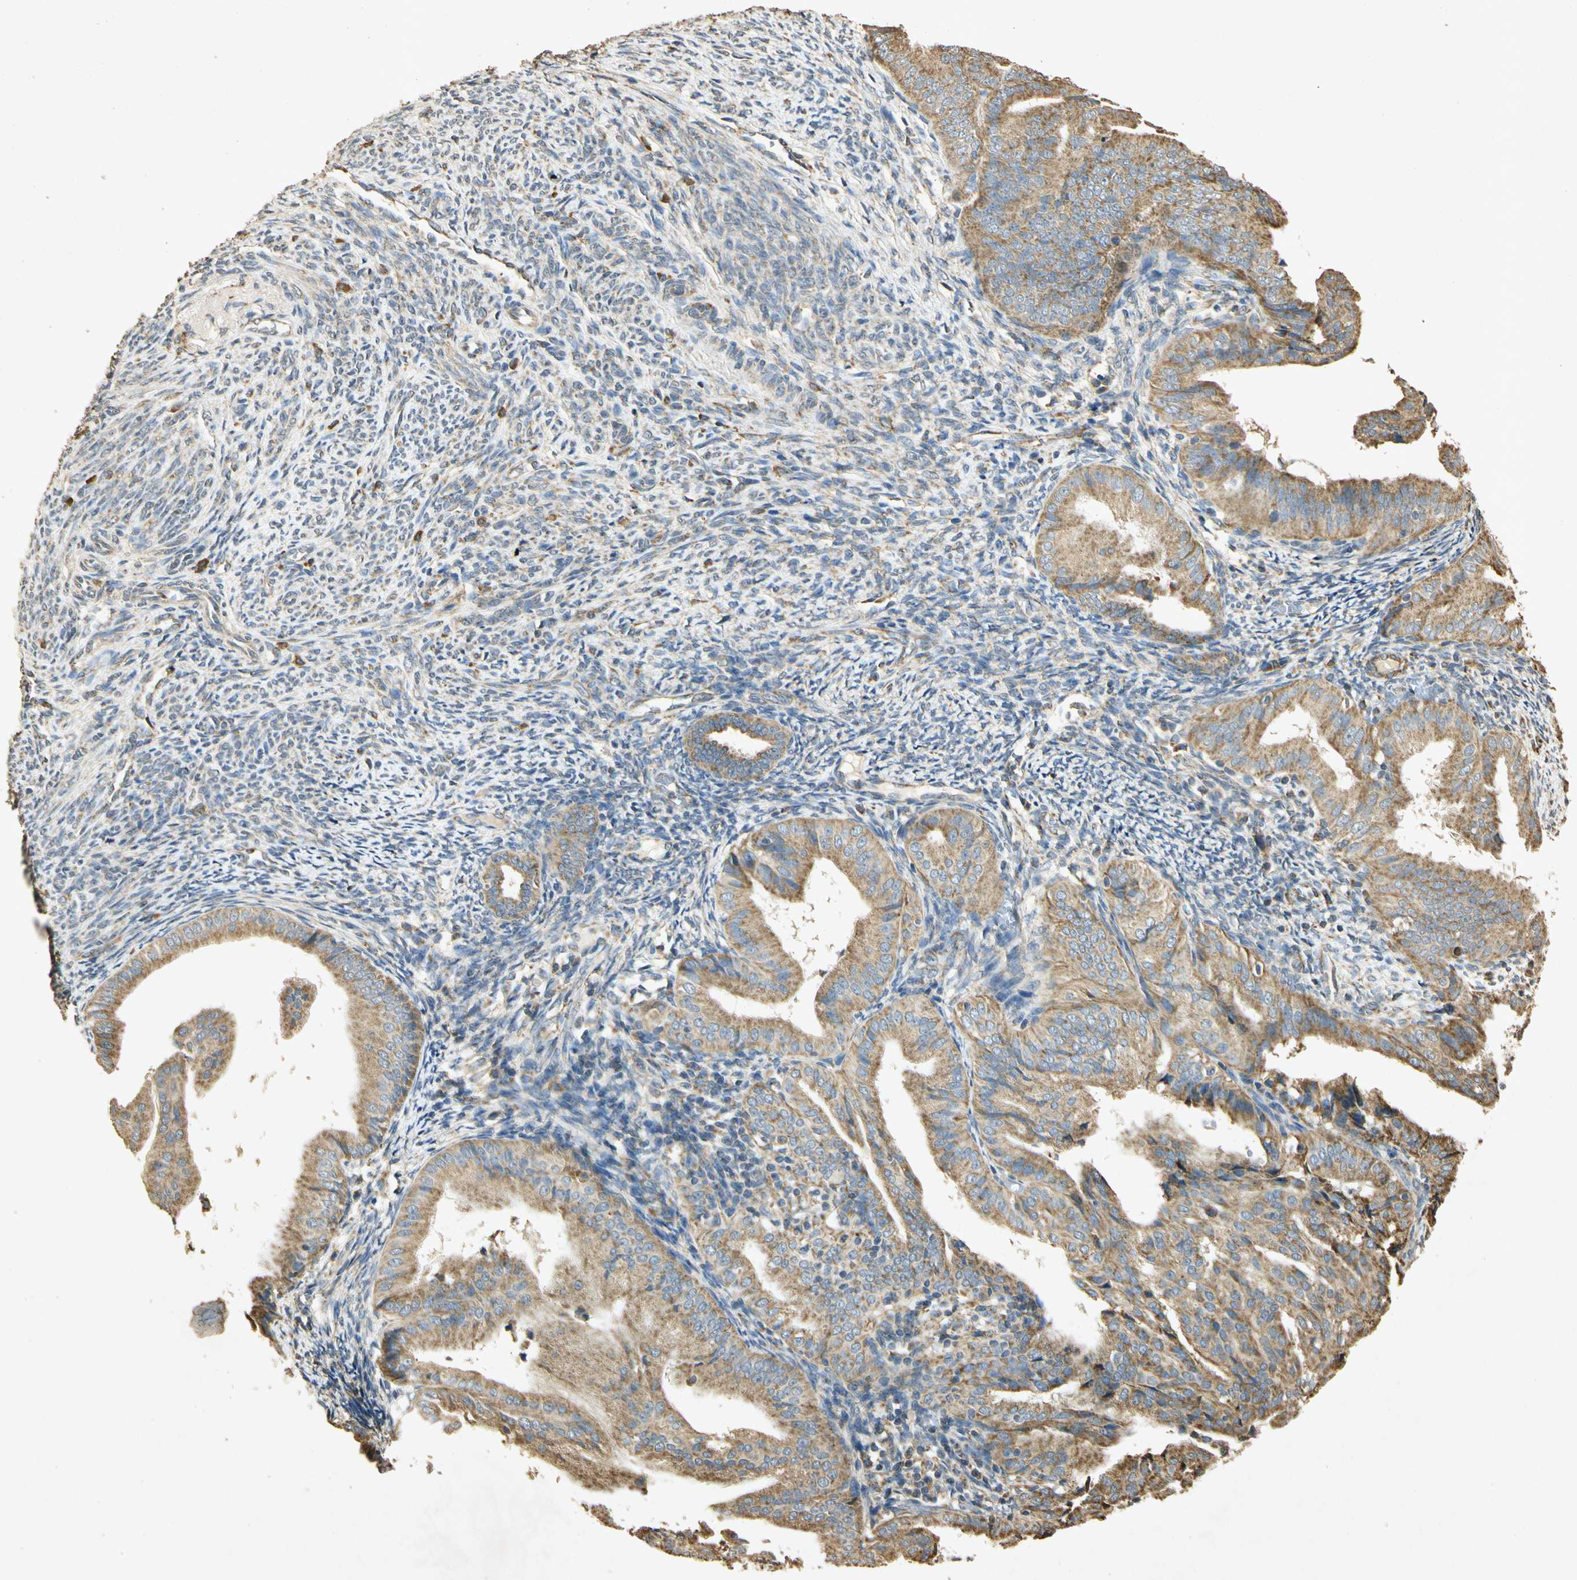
{"staining": {"intensity": "moderate", "quantity": ">75%", "location": "cytoplasmic/membranous"}, "tissue": "endometrial cancer", "cell_type": "Tumor cells", "image_type": "cancer", "snomed": [{"axis": "morphology", "description": "Adenocarcinoma, NOS"}, {"axis": "topography", "description": "Endometrium"}], "caption": "Endometrial cancer stained for a protein shows moderate cytoplasmic/membranous positivity in tumor cells.", "gene": "PRDX3", "patient": {"sex": "female", "age": 58}}